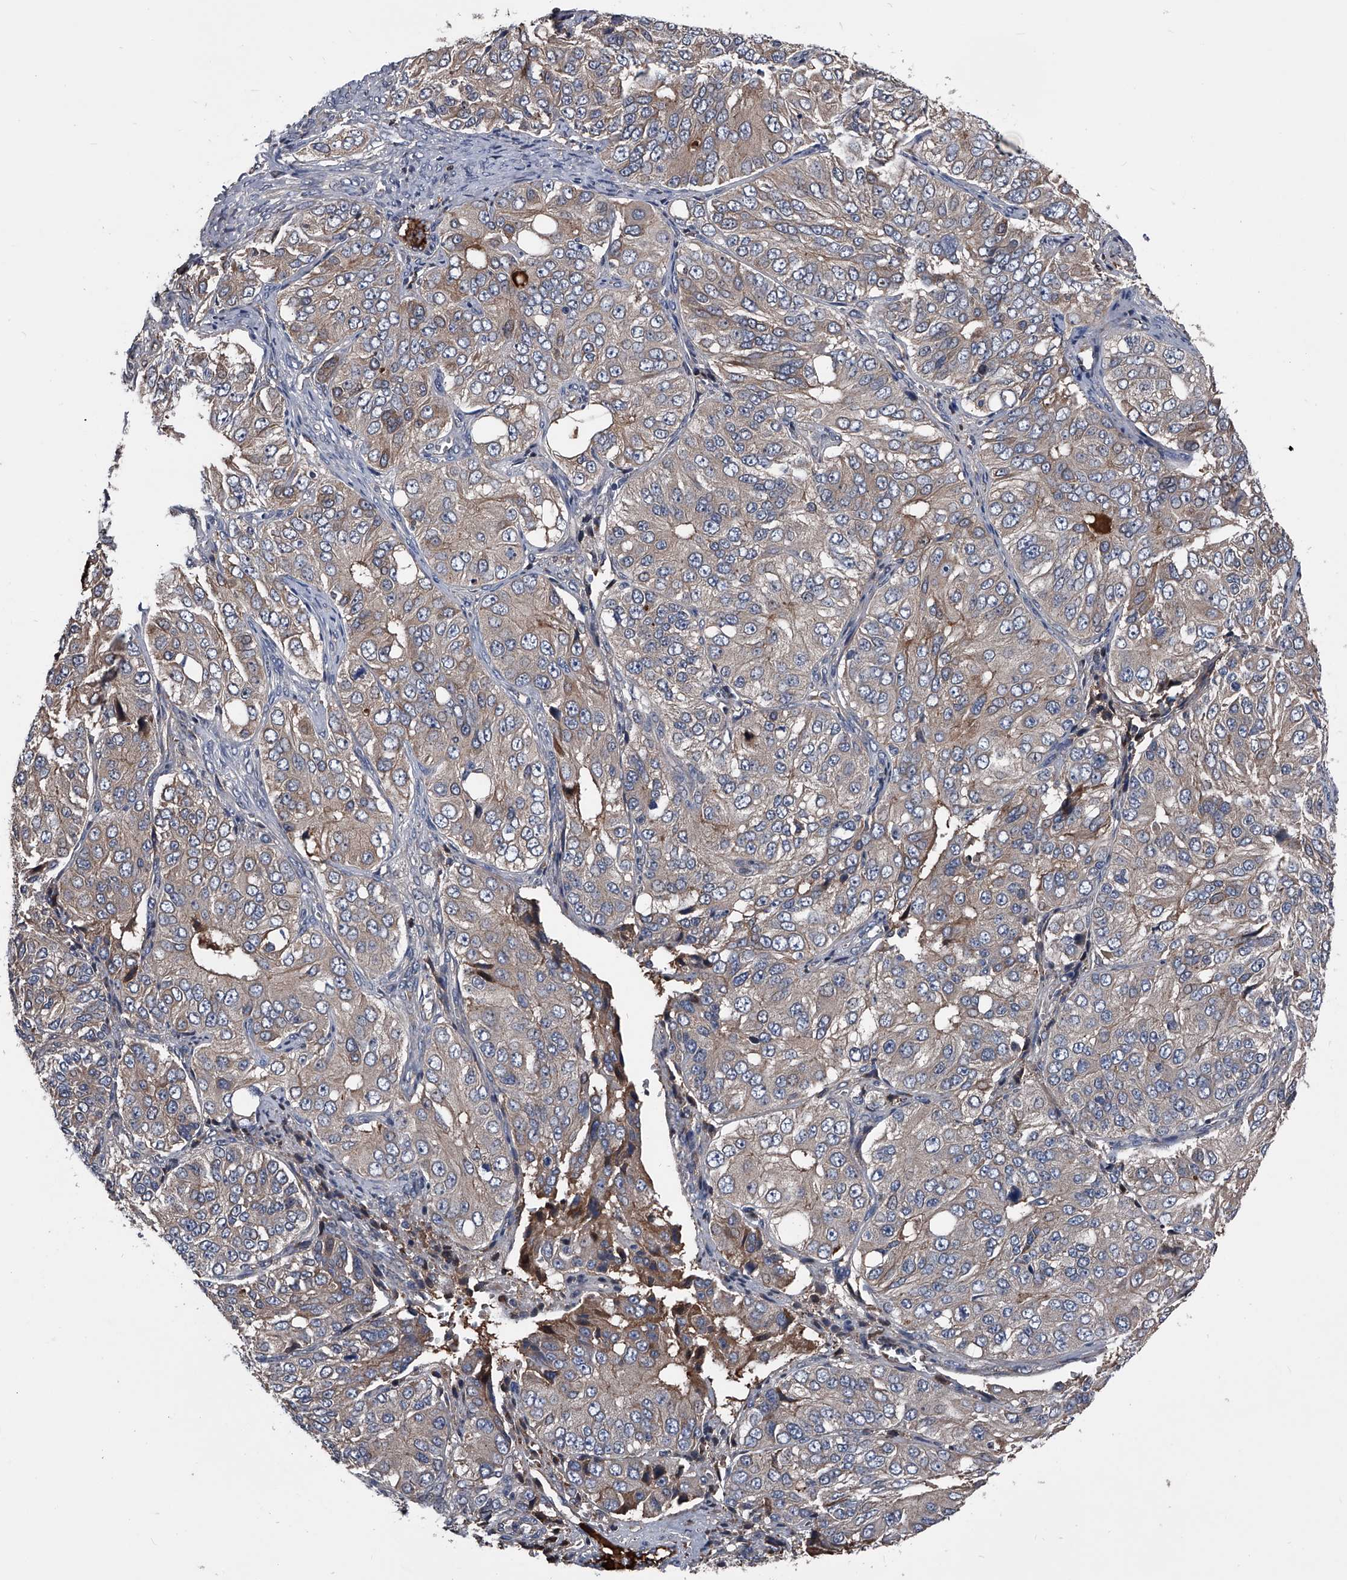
{"staining": {"intensity": "weak", "quantity": "25%-75%", "location": "cytoplasmic/membranous"}, "tissue": "ovarian cancer", "cell_type": "Tumor cells", "image_type": "cancer", "snomed": [{"axis": "morphology", "description": "Carcinoma, endometroid"}, {"axis": "topography", "description": "Ovary"}], "caption": "Endometroid carcinoma (ovarian) stained for a protein demonstrates weak cytoplasmic/membranous positivity in tumor cells. Using DAB (3,3'-diaminobenzidine) (brown) and hematoxylin (blue) stains, captured at high magnification using brightfield microscopy.", "gene": "KIF13A", "patient": {"sex": "female", "age": 51}}